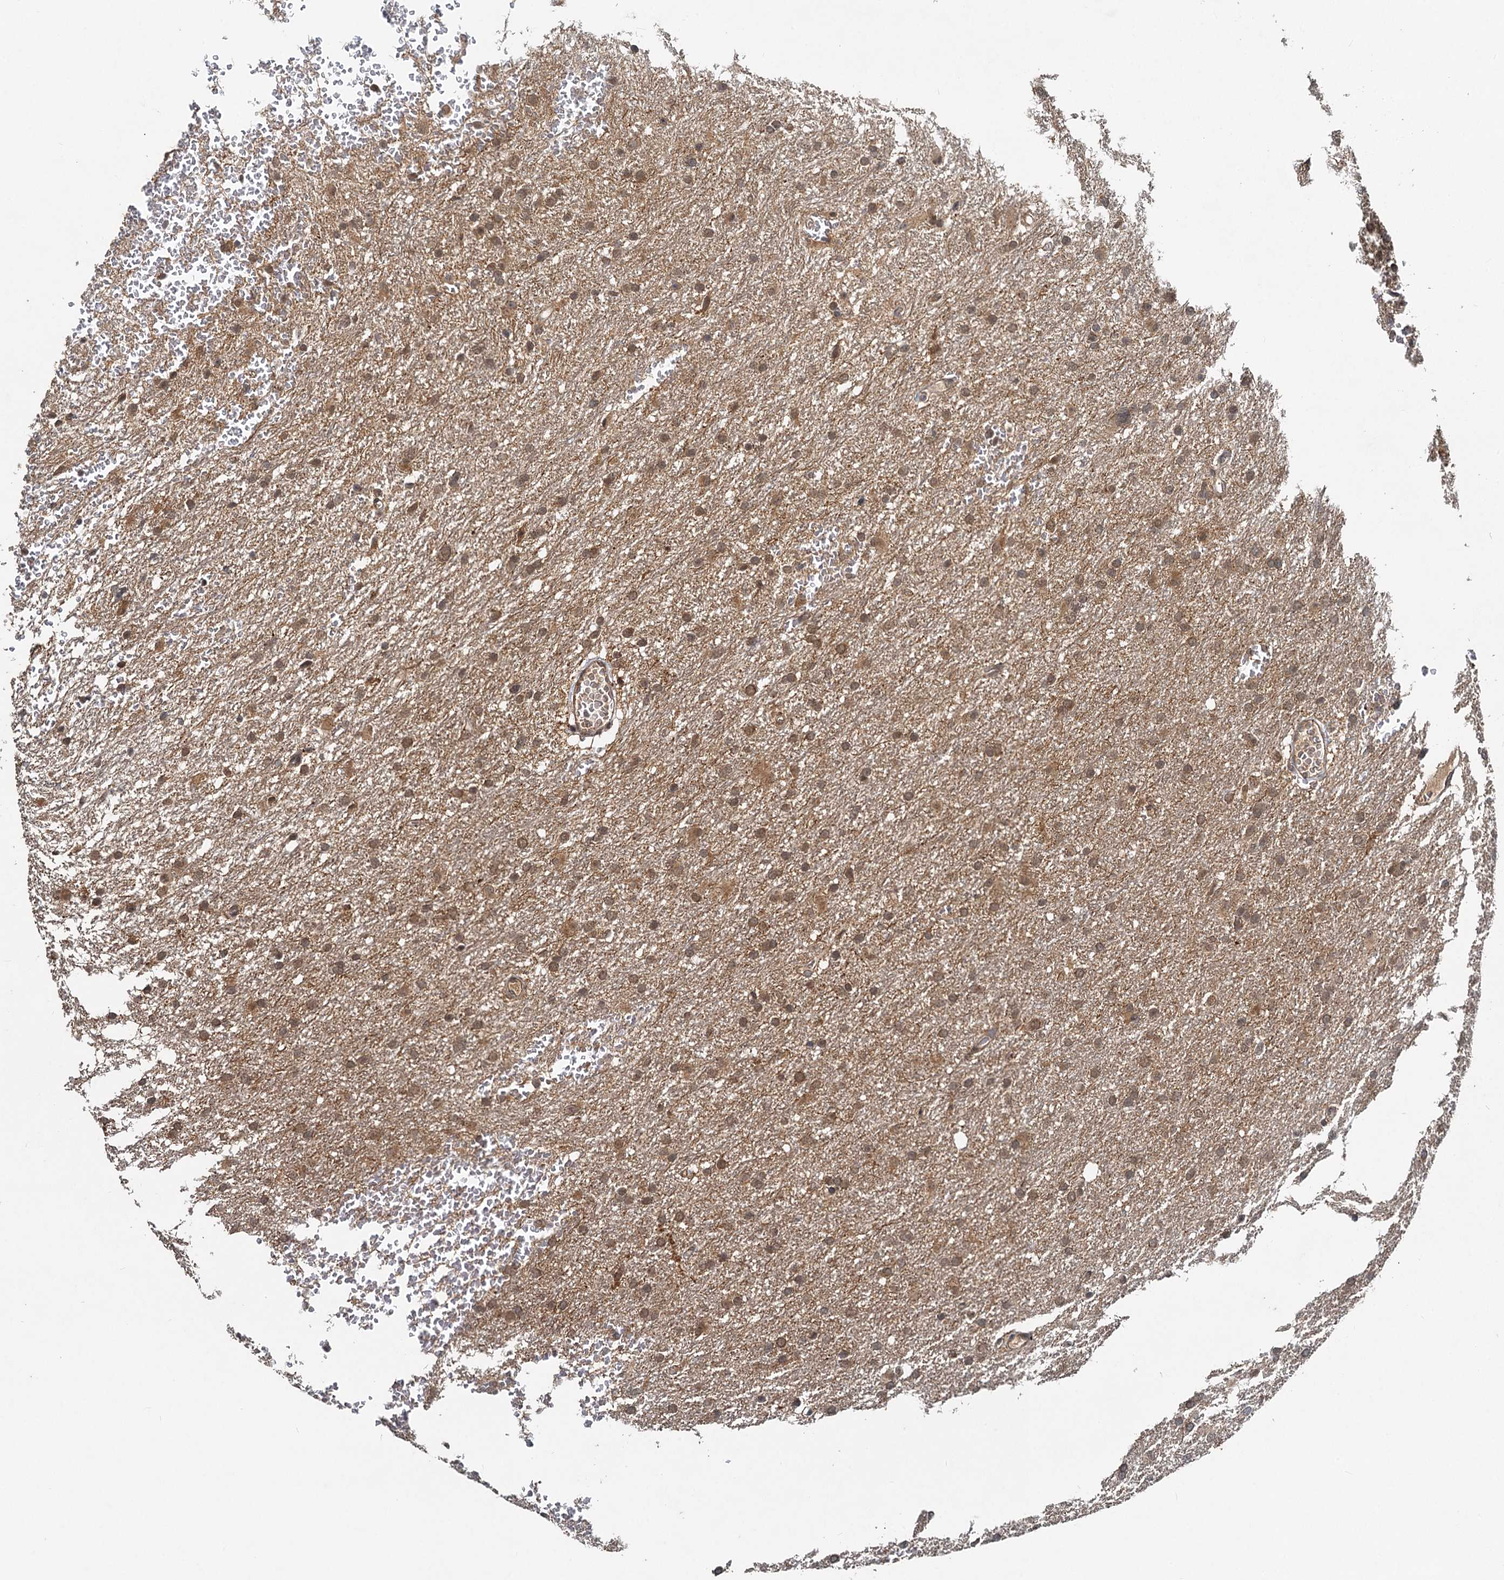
{"staining": {"intensity": "moderate", "quantity": ">75%", "location": "cytoplasmic/membranous,nuclear"}, "tissue": "glioma", "cell_type": "Tumor cells", "image_type": "cancer", "snomed": [{"axis": "morphology", "description": "Glioma, malignant, High grade"}, {"axis": "topography", "description": "Cerebral cortex"}], "caption": "Immunohistochemistry (IHC) of glioma shows medium levels of moderate cytoplasmic/membranous and nuclear expression in approximately >75% of tumor cells.", "gene": "RITA1", "patient": {"sex": "female", "age": 36}}